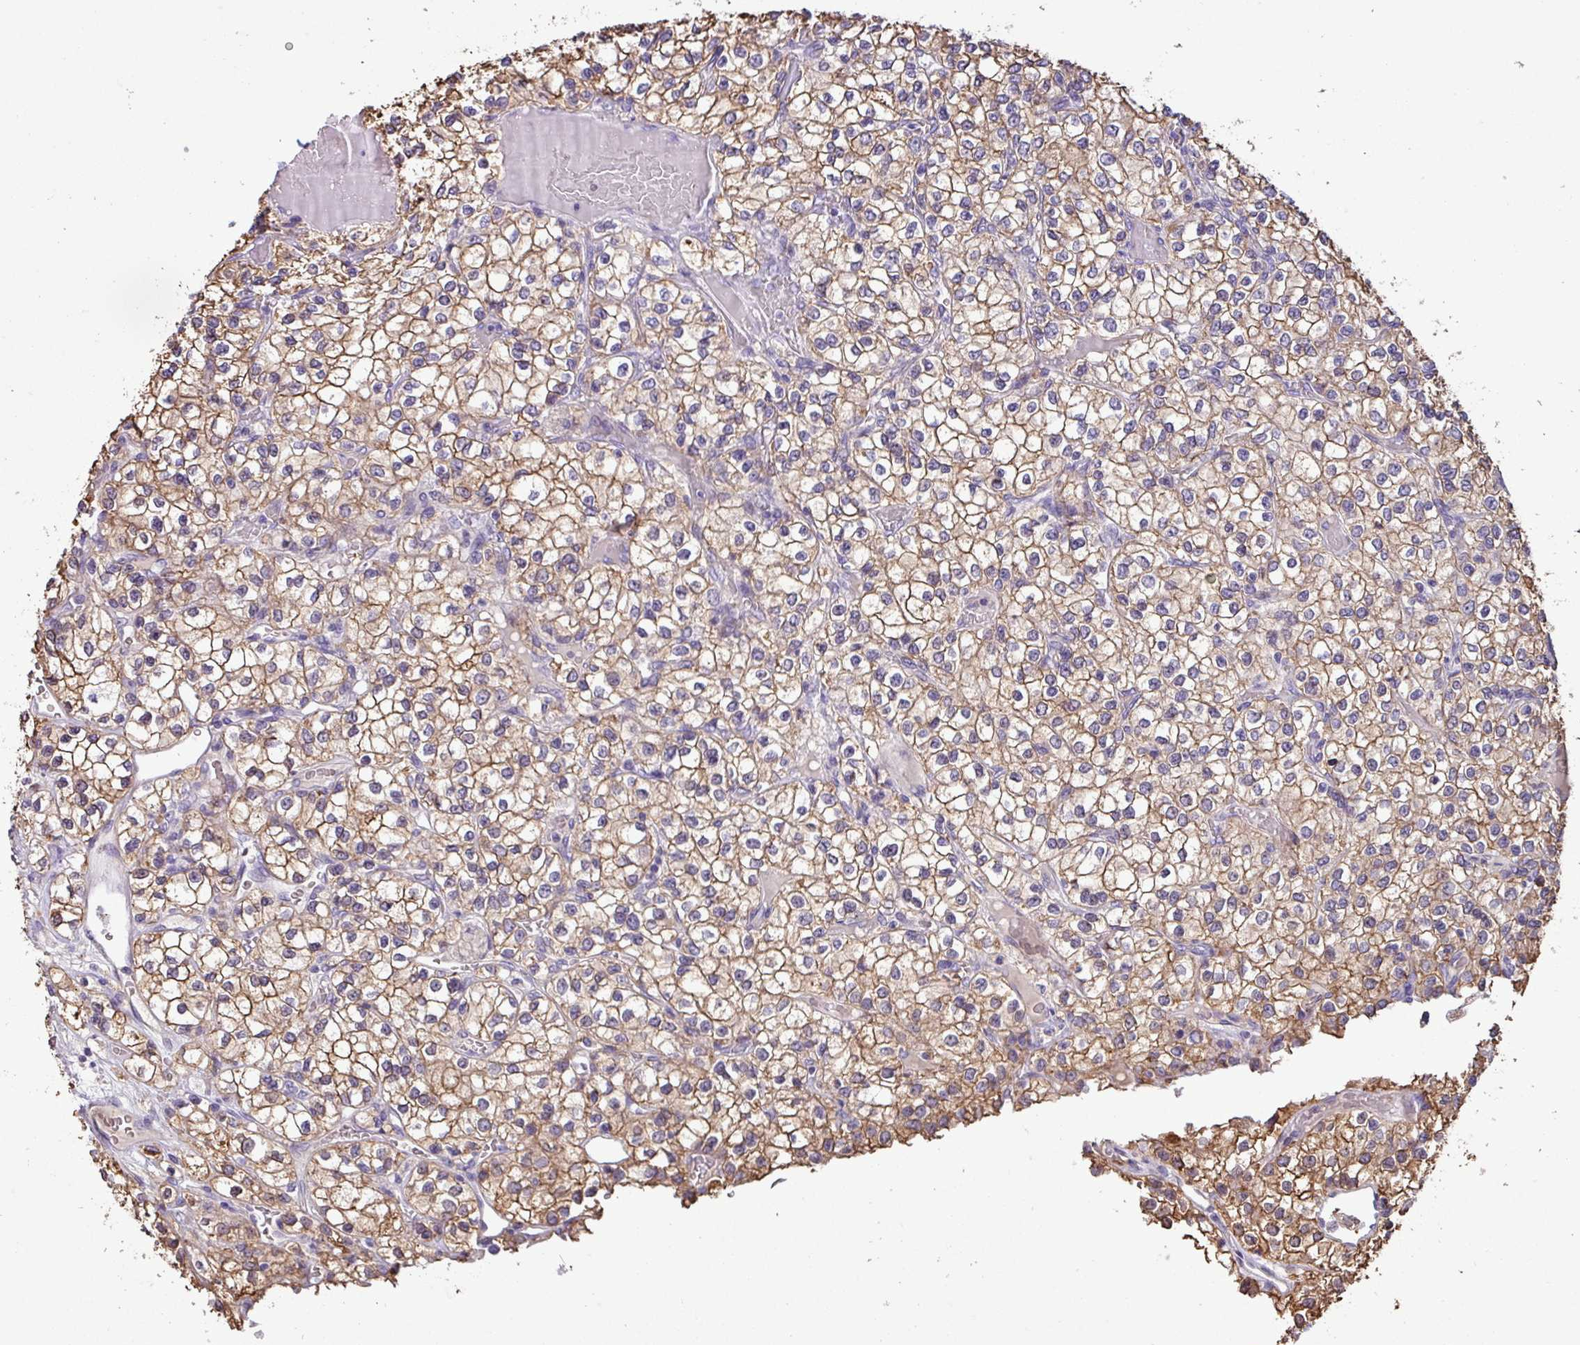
{"staining": {"intensity": "moderate", "quantity": ">75%", "location": "cytoplasmic/membranous"}, "tissue": "renal cancer", "cell_type": "Tumor cells", "image_type": "cancer", "snomed": [{"axis": "morphology", "description": "Adenocarcinoma, NOS"}, {"axis": "topography", "description": "Kidney"}], "caption": "Renal adenocarcinoma stained with a brown dye displays moderate cytoplasmic/membranous positive positivity in approximately >75% of tumor cells.", "gene": "PNLDC1", "patient": {"sex": "male", "age": 80}}